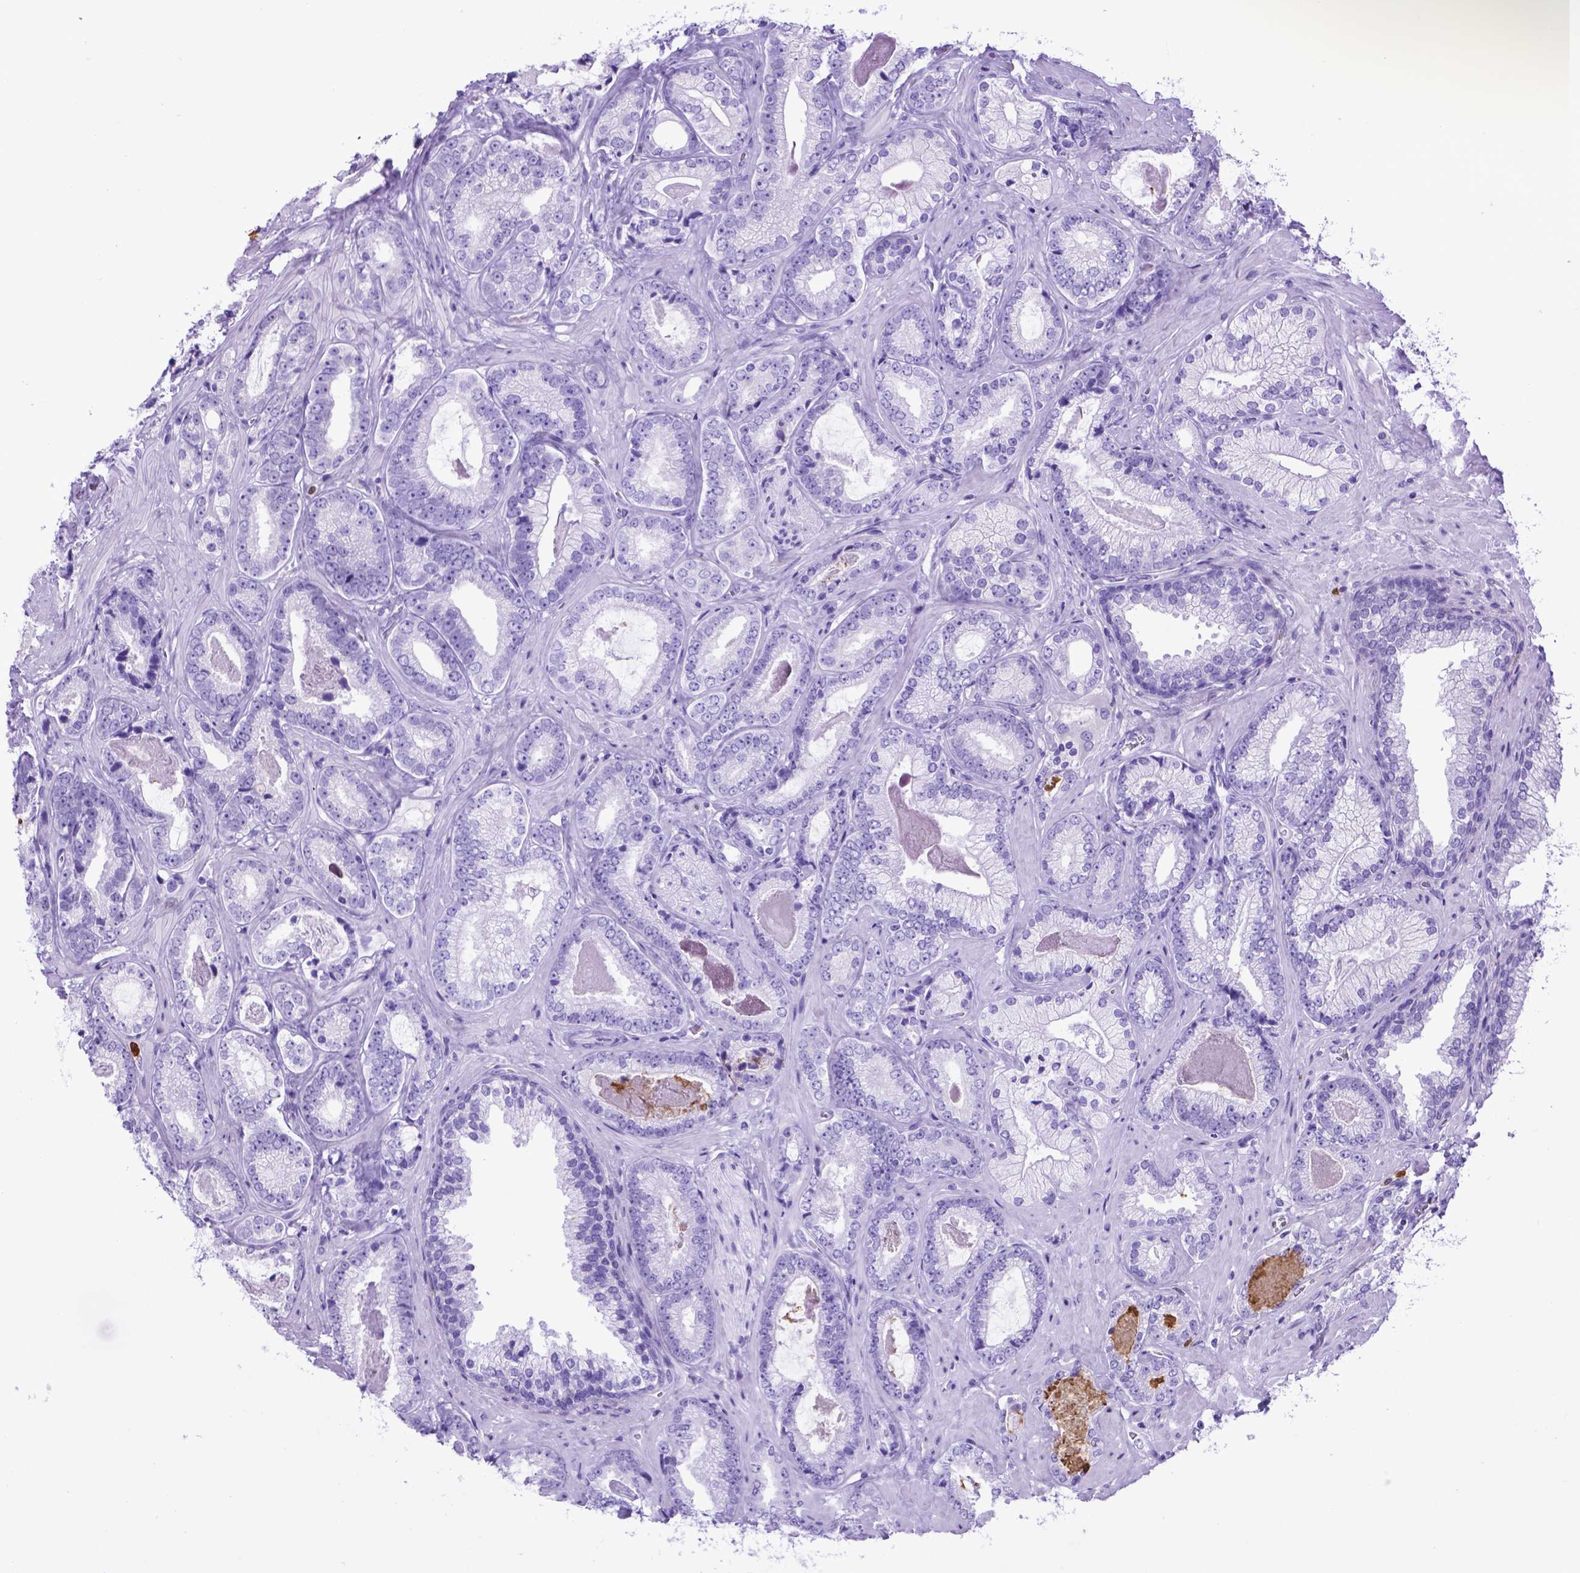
{"staining": {"intensity": "negative", "quantity": "none", "location": "none"}, "tissue": "prostate cancer", "cell_type": "Tumor cells", "image_type": "cancer", "snomed": [{"axis": "morphology", "description": "Adenocarcinoma, Low grade"}, {"axis": "topography", "description": "Prostate"}], "caption": "The image exhibits no staining of tumor cells in adenocarcinoma (low-grade) (prostate). (DAB (3,3'-diaminobenzidine) immunohistochemistry (IHC) visualized using brightfield microscopy, high magnification).", "gene": "LZTR1", "patient": {"sex": "male", "age": 61}}